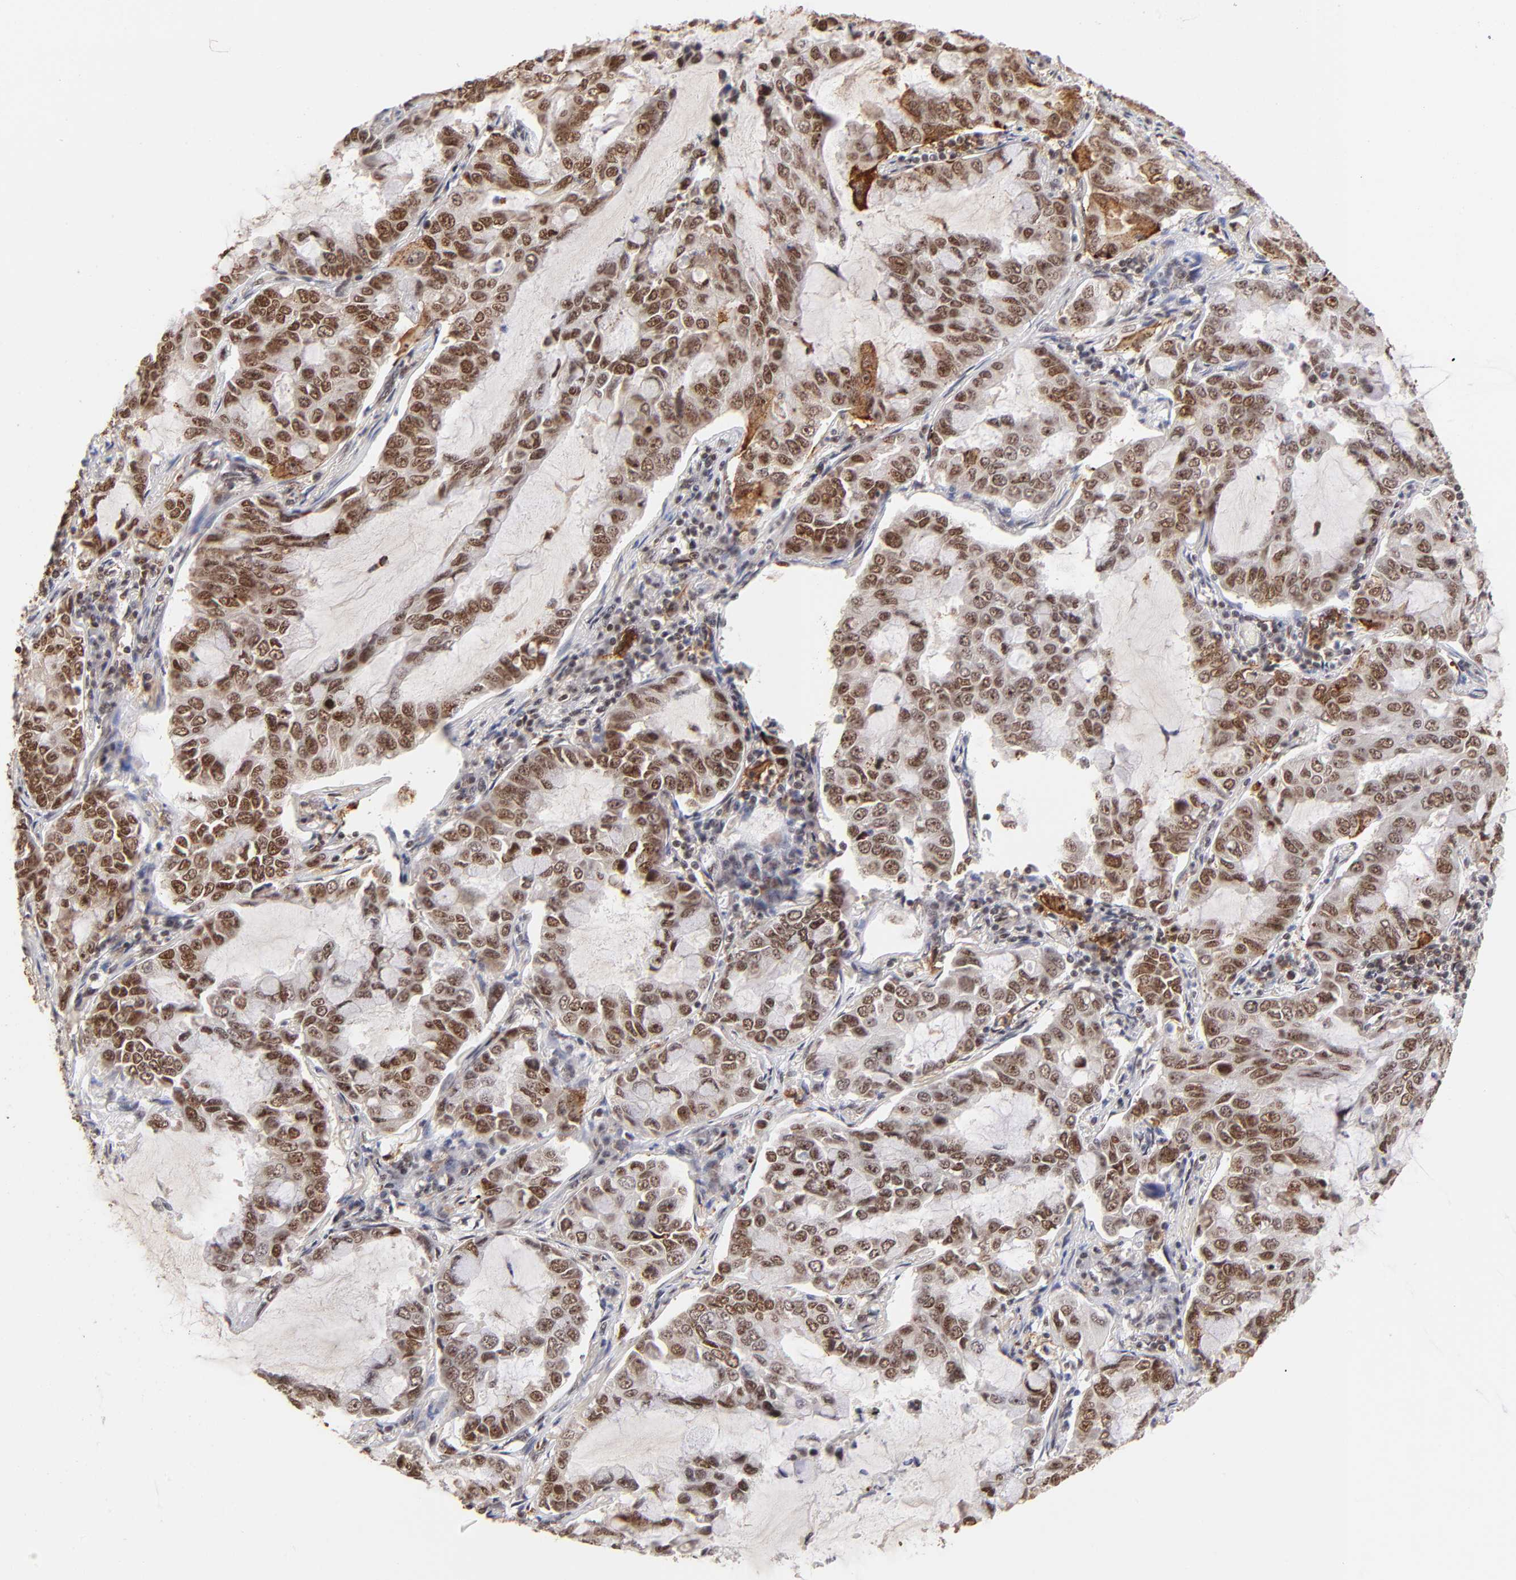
{"staining": {"intensity": "moderate", "quantity": "25%-75%", "location": "nuclear"}, "tissue": "lung cancer", "cell_type": "Tumor cells", "image_type": "cancer", "snomed": [{"axis": "morphology", "description": "Adenocarcinoma, NOS"}, {"axis": "topography", "description": "Lung"}], "caption": "IHC (DAB (3,3'-diaminobenzidine)) staining of human lung adenocarcinoma reveals moderate nuclear protein staining in about 25%-75% of tumor cells. (DAB (3,3'-diaminobenzidine) = brown stain, brightfield microscopy at high magnification).", "gene": "ZNF146", "patient": {"sex": "male", "age": 64}}